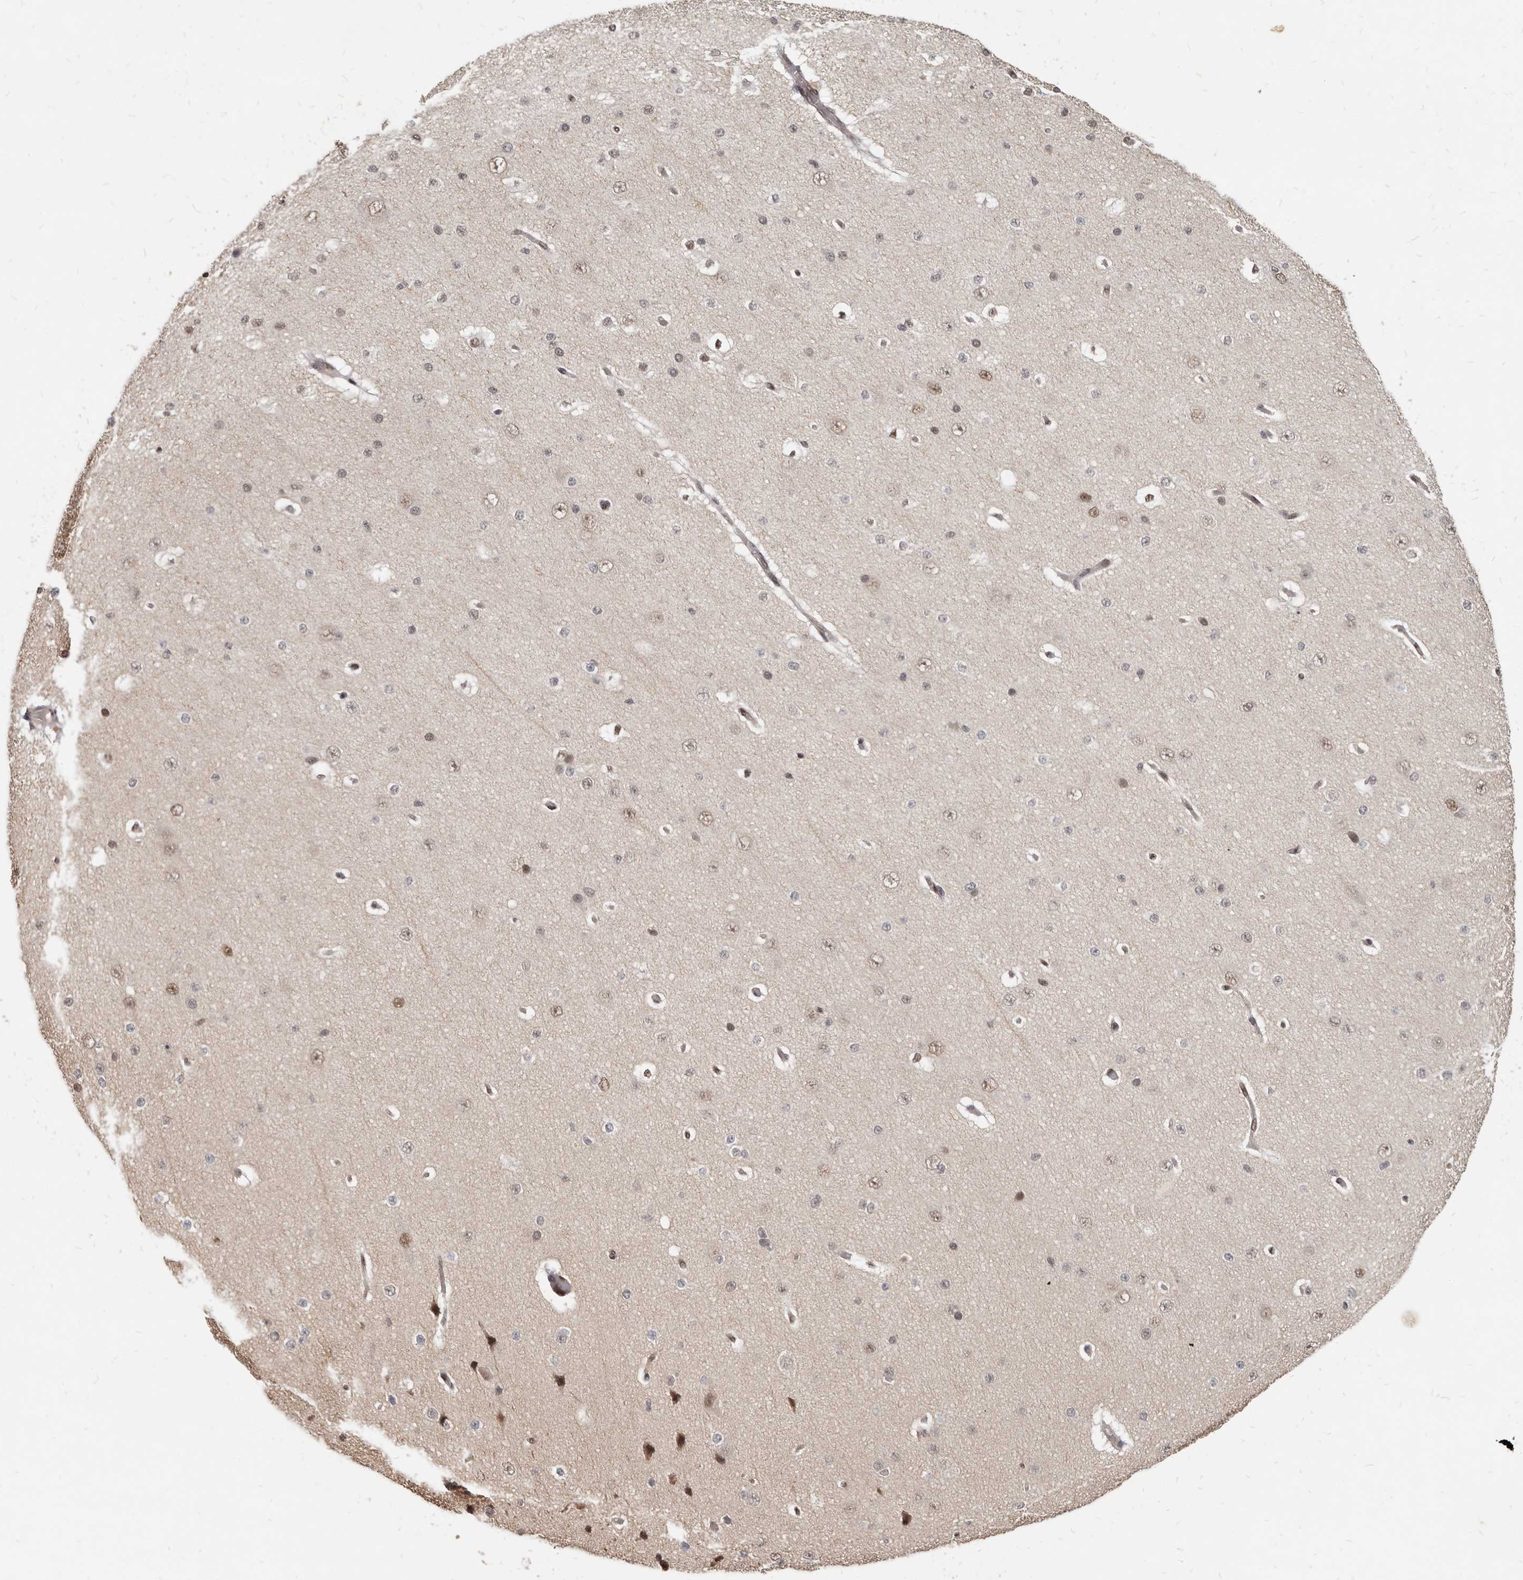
{"staining": {"intensity": "weak", "quantity": "25%-75%", "location": "cytoplasmic/membranous"}, "tissue": "cerebral cortex", "cell_type": "Endothelial cells", "image_type": "normal", "snomed": [{"axis": "morphology", "description": "Normal tissue, NOS"}, {"axis": "morphology", "description": "Developmental malformation"}, {"axis": "topography", "description": "Cerebral cortex"}], "caption": "Immunohistochemical staining of normal cerebral cortex exhibits 25%-75% levels of weak cytoplasmic/membranous protein expression in approximately 25%-75% of endothelial cells.", "gene": "ATF5", "patient": {"sex": "female", "age": 30}}